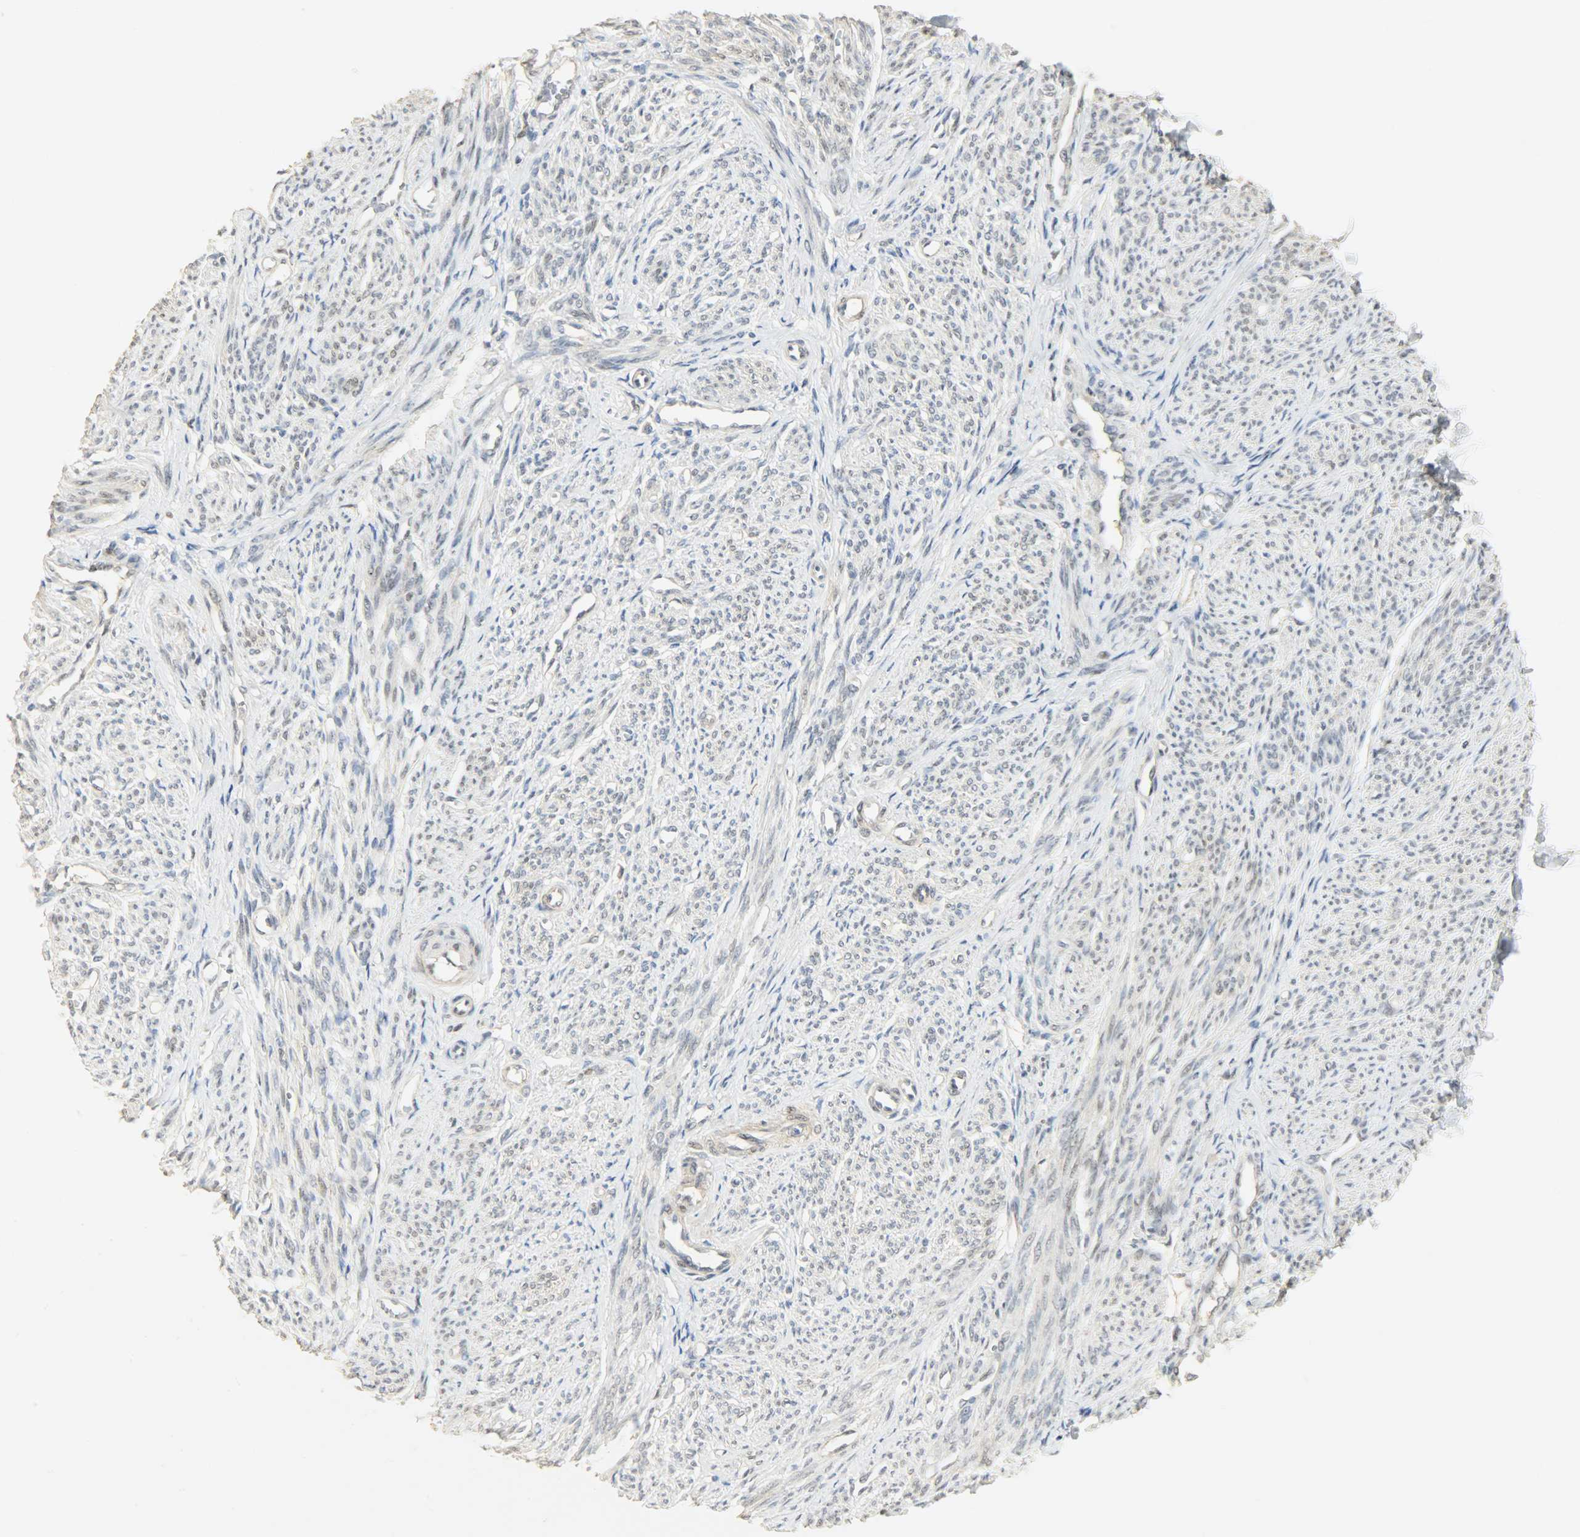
{"staining": {"intensity": "weak", "quantity": "<25%", "location": "nuclear"}, "tissue": "smooth muscle", "cell_type": "Smooth muscle cells", "image_type": "normal", "snomed": [{"axis": "morphology", "description": "Normal tissue, NOS"}, {"axis": "topography", "description": "Smooth muscle"}], "caption": "Smooth muscle stained for a protein using immunohistochemistry exhibits no positivity smooth muscle cells.", "gene": "NPEPL1", "patient": {"sex": "female", "age": 65}}